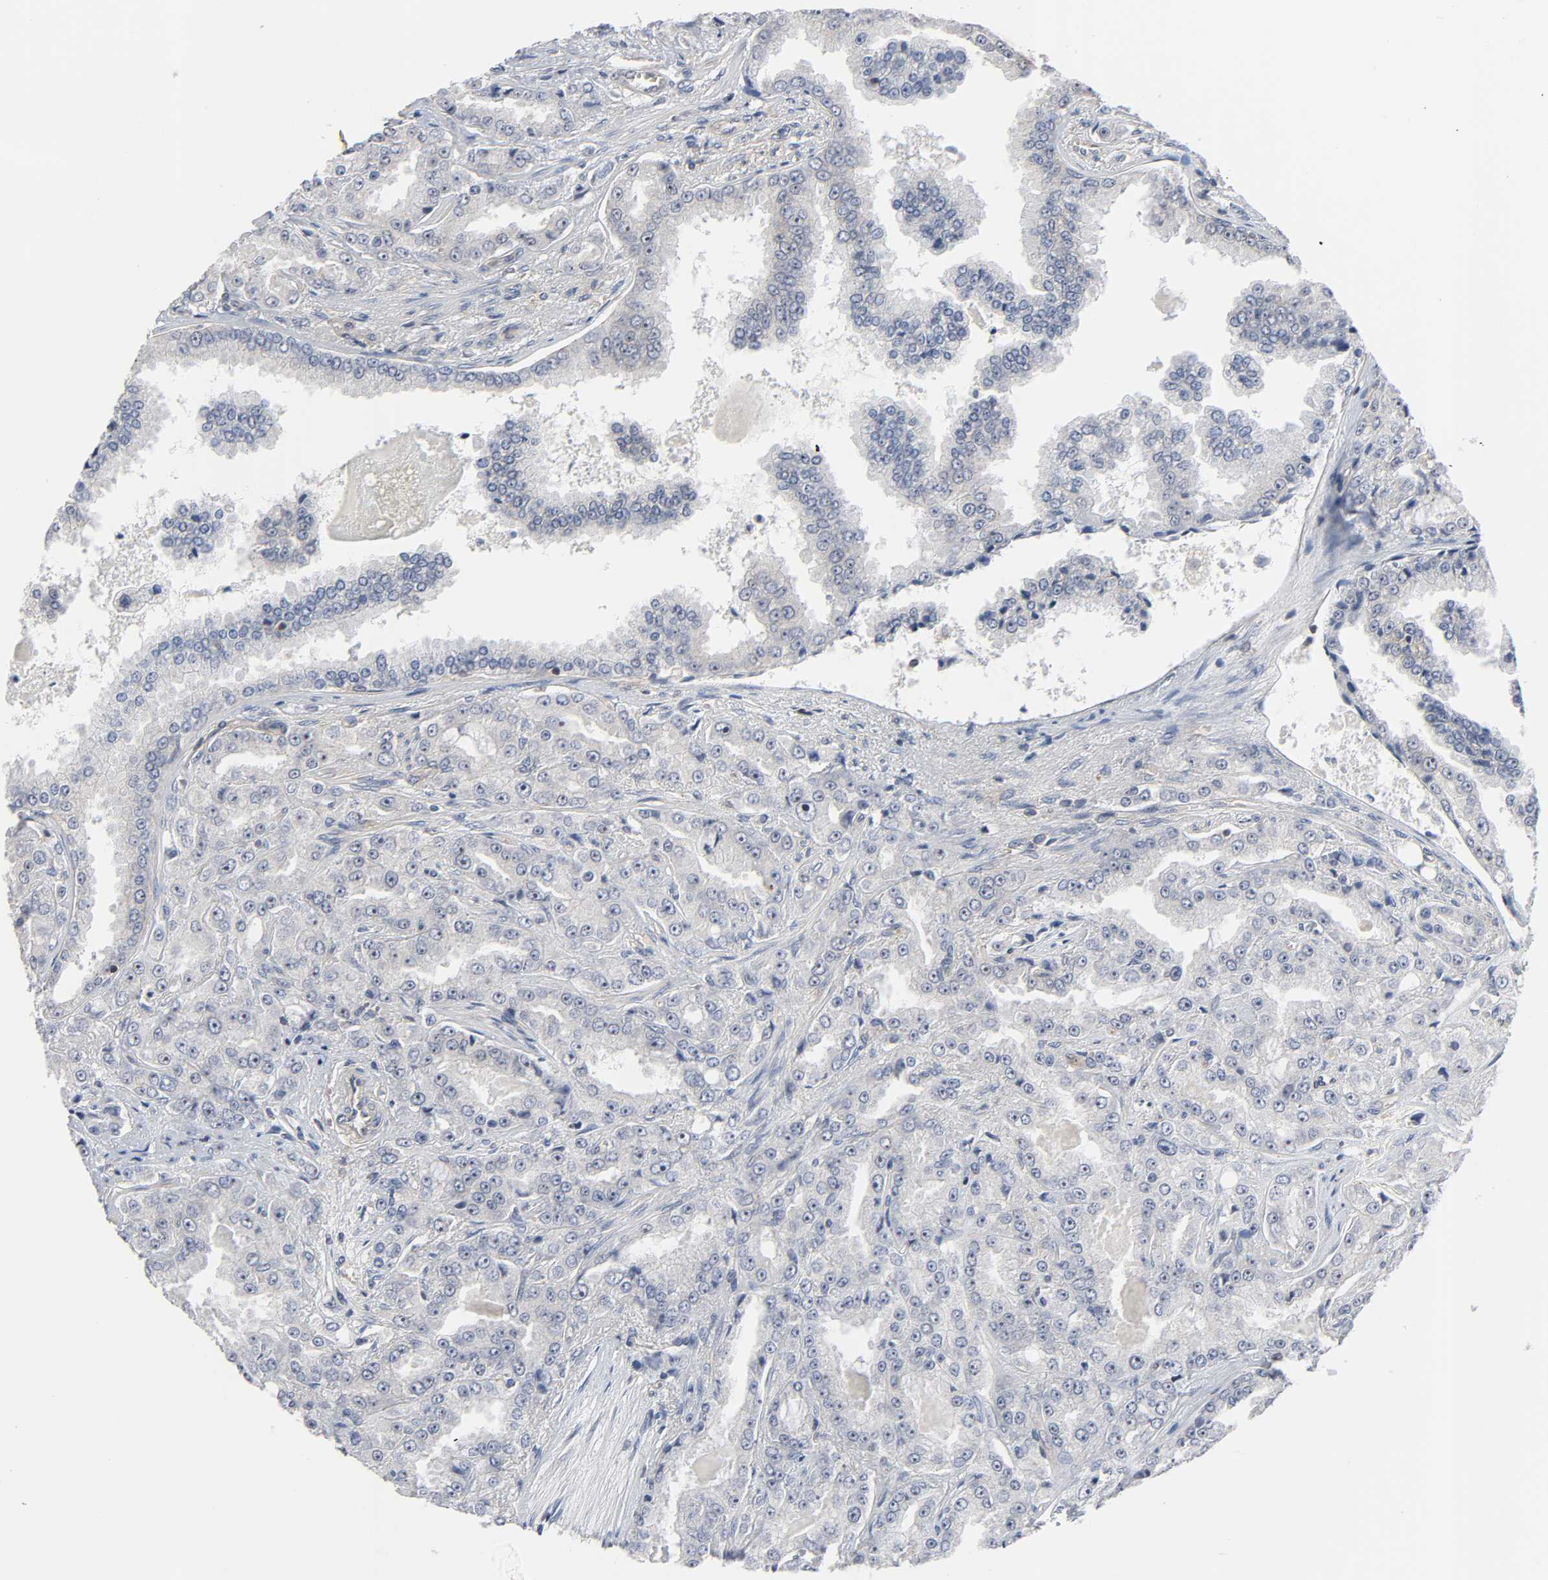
{"staining": {"intensity": "weak", "quantity": "<25%", "location": "cytoplasmic/membranous,nuclear"}, "tissue": "prostate cancer", "cell_type": "Tumor cells", "image_type": "cancer", "snomed": [{"axis": "morphology", "description": "Adenocarcinoma, High grade"}, {"axis": "topography", "description": "Prostate"}], "caption": "This is an immunohistochemistry image of human prostate adenocarcinoma (high-grade). There is no staining in tumor cells.", "gene": "DDX10", "patient": {"sex": "male", "age": 73}}